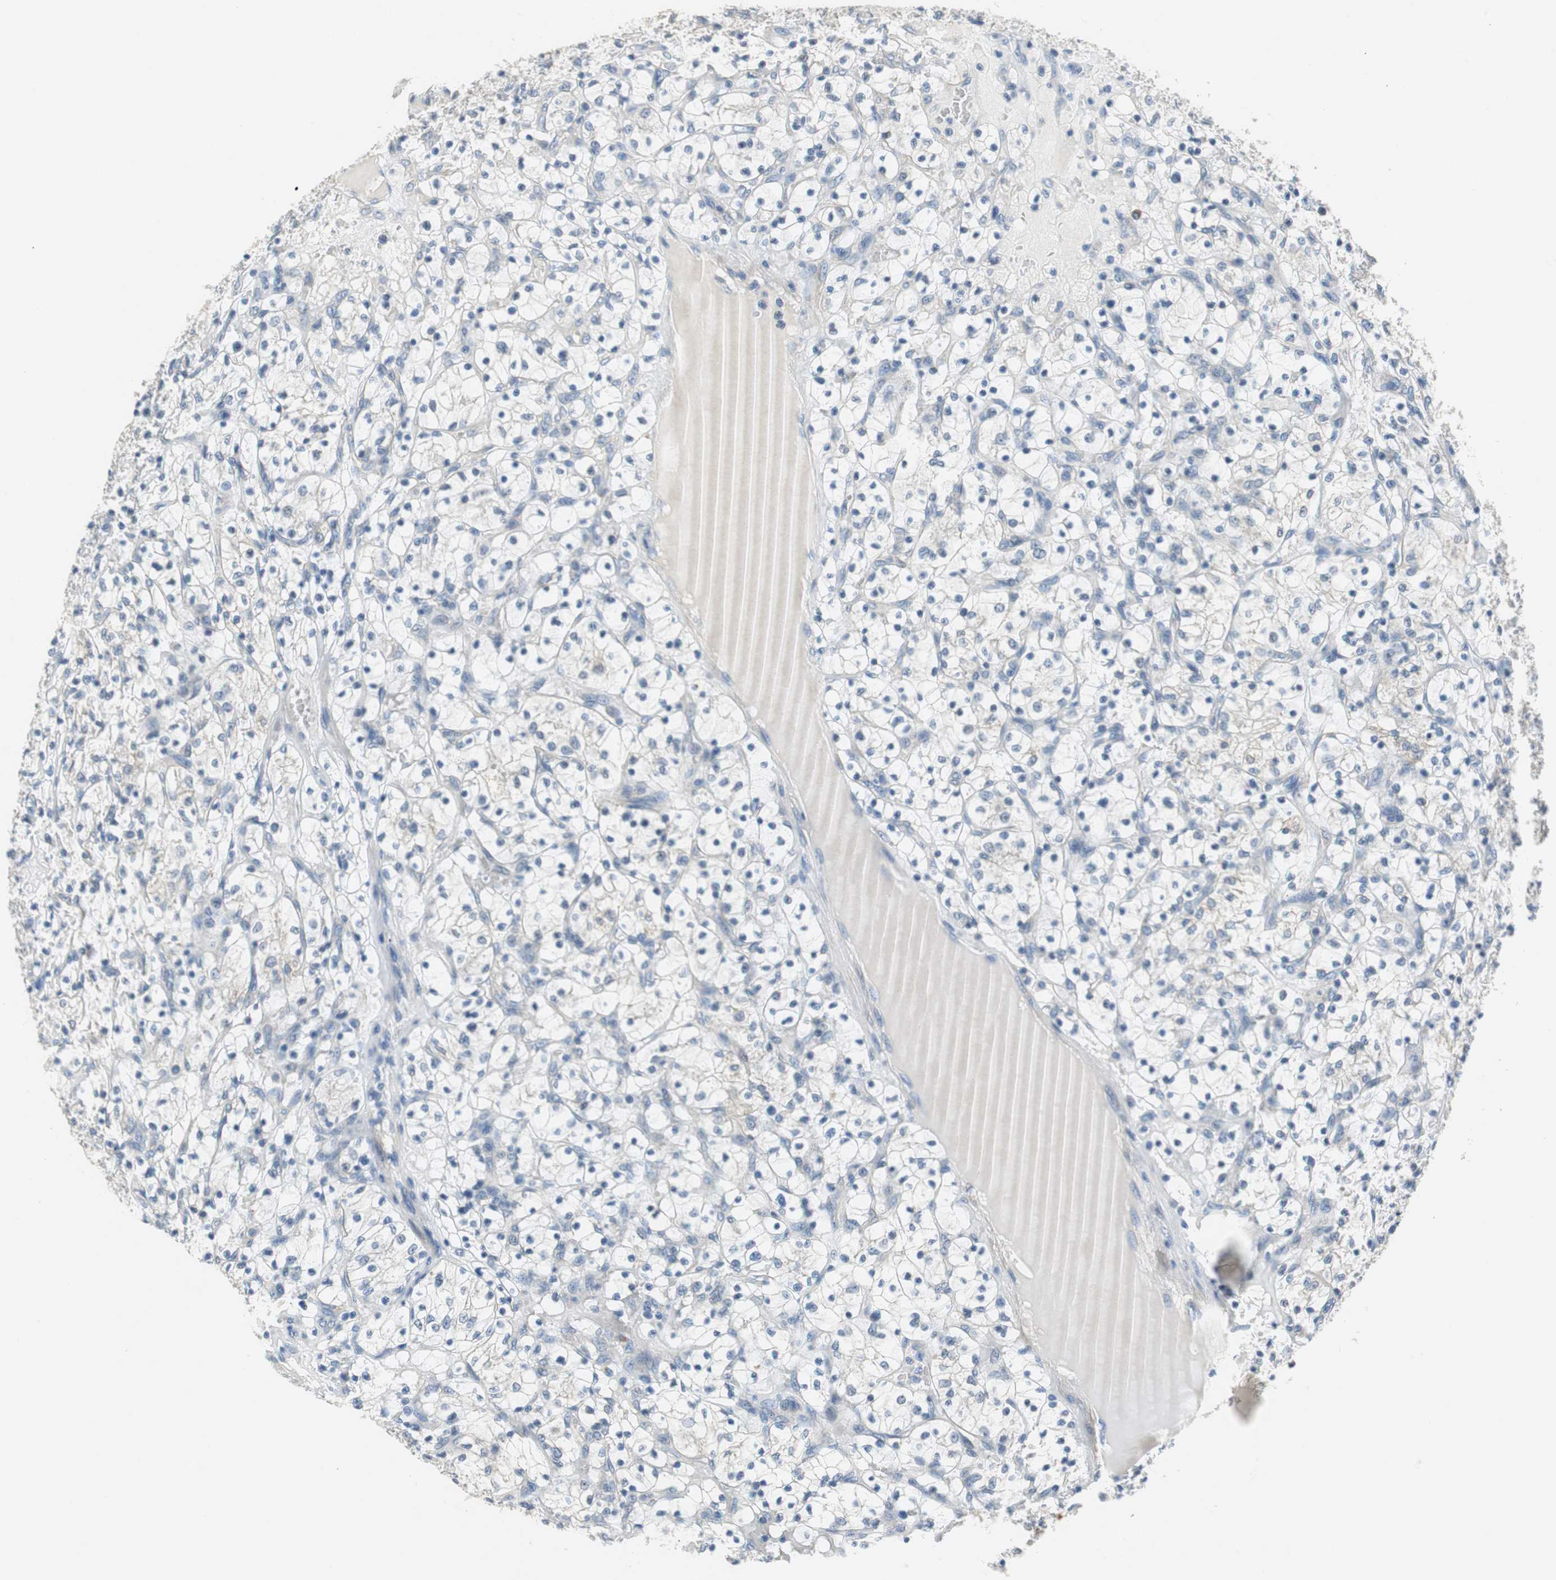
{"staining": {"intensity": "negative", "quantity": "none", "location": "none"}, "tissue": "renal cancer", "cell_type": "Tumor cells", "image_type": "cancer", "snomed": [{"axis": "morphology", "description": "Adenocarcinoma, NOS"}, {"axis": "topography", "description": "Kidney"}], "caption": "The photomicrograph reveals no staining of tumor cells in renal adenocarcinoma.", "gene": "FADS2", "patient": {"sex": "female", "age": 69}}